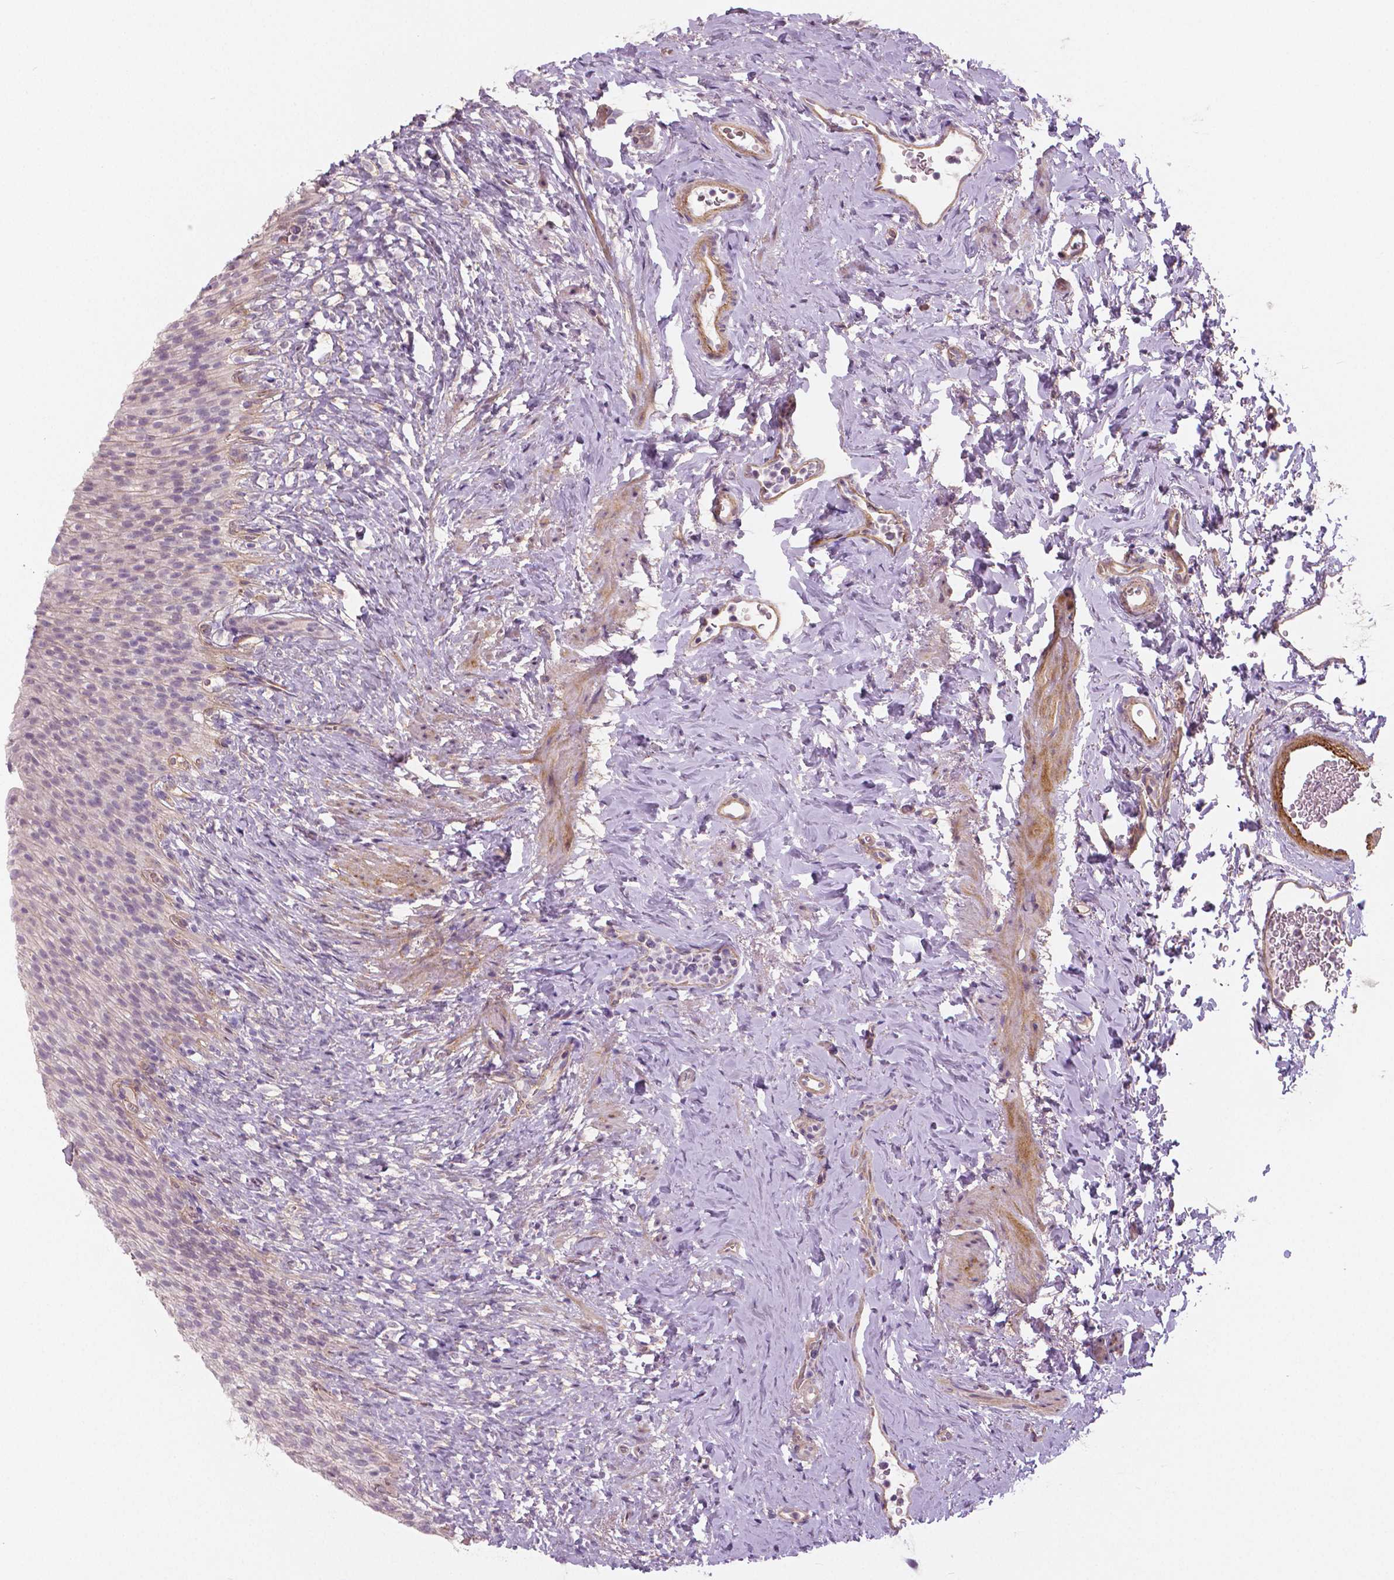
{"staining": {"intensity": "negative", "quantity": "none", "location": "none"}, "tissue": "urinary bladder", "cell_type": "Urothelial cells", "image_type": "normal", "snomed": [{"axis": "morphology", "description": "Normal tissue, NOS"}, {"axis": "topography", "description": "Urinary bladder"}, {"axis": "topography", "description": "Prostate"}], "caption": "This micrograph is of normal urinary bladder stained with immunohistochemistry (IHC) to label a protein in brown with the nuclei are counter-stained blue. There is no expression in urothelial cells. (Brightfield microscopy of DAB immunohistochemistry (IHC) at high magnification).", "gene": "FLT1", "patient": {"sex": "male", "age": 76}}